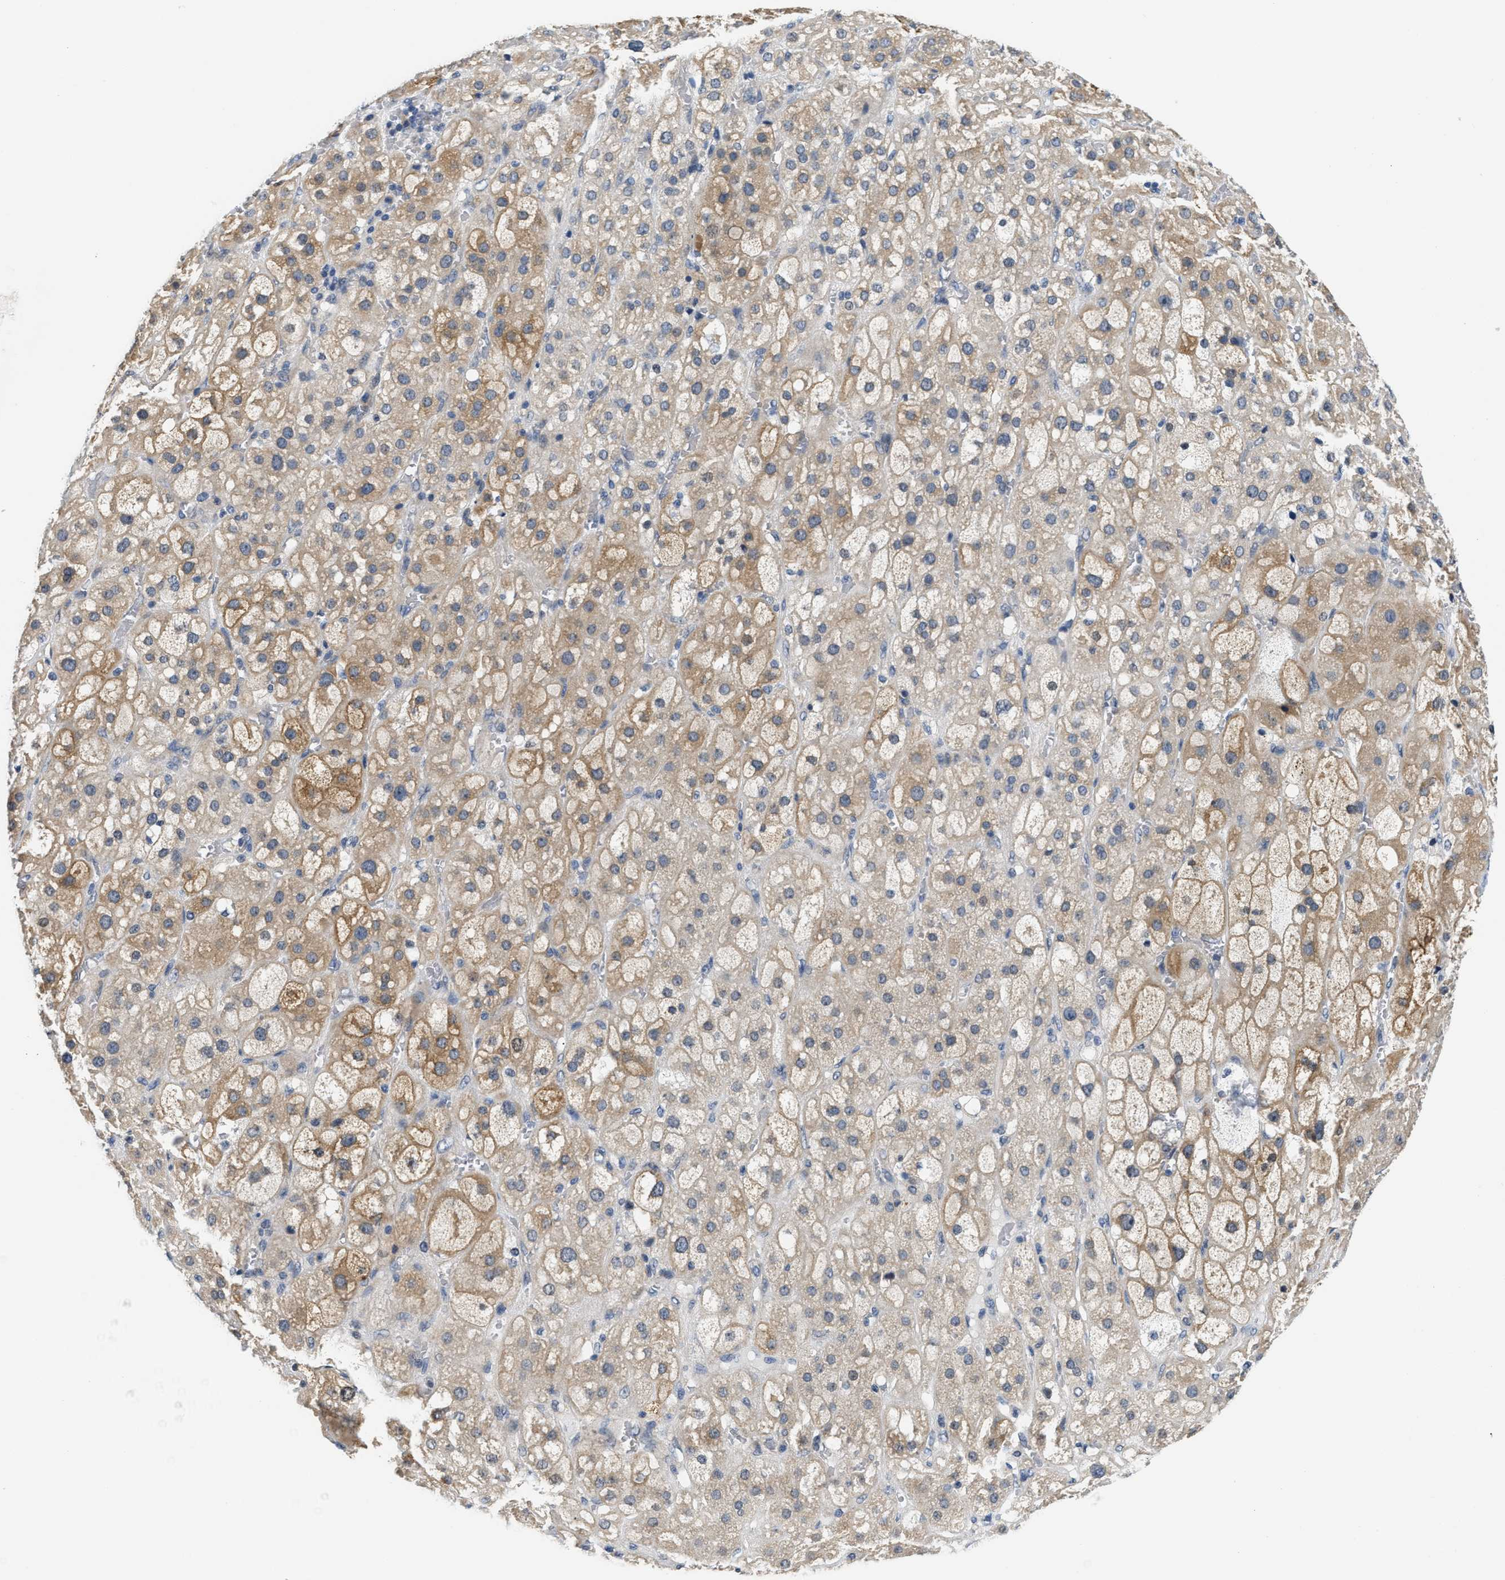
{"staining": {"intensity": "weak", "quantity": ">75%", "location": "cytoplasmic/membranous"}, "tissue": "adrenal gland", "cell_type": "Glandular cells", "image_type": "normal", "snomed": [{"axis": "morphology", "description": "Normal tissue, NOS"}, {"axis": "topography", "description": "Adrenal gland"}], "caption": "This photomicrograph demonstrates normal adrenal gland stained with immunohistochemistry to label a protein in brown. The cytoplasmic/membranous of glandular cells show weak positivity for the protein. Nuclei are counter-stained blue.", "gene": "CLGN", "patient": {"sex": "female", "age": 47}}